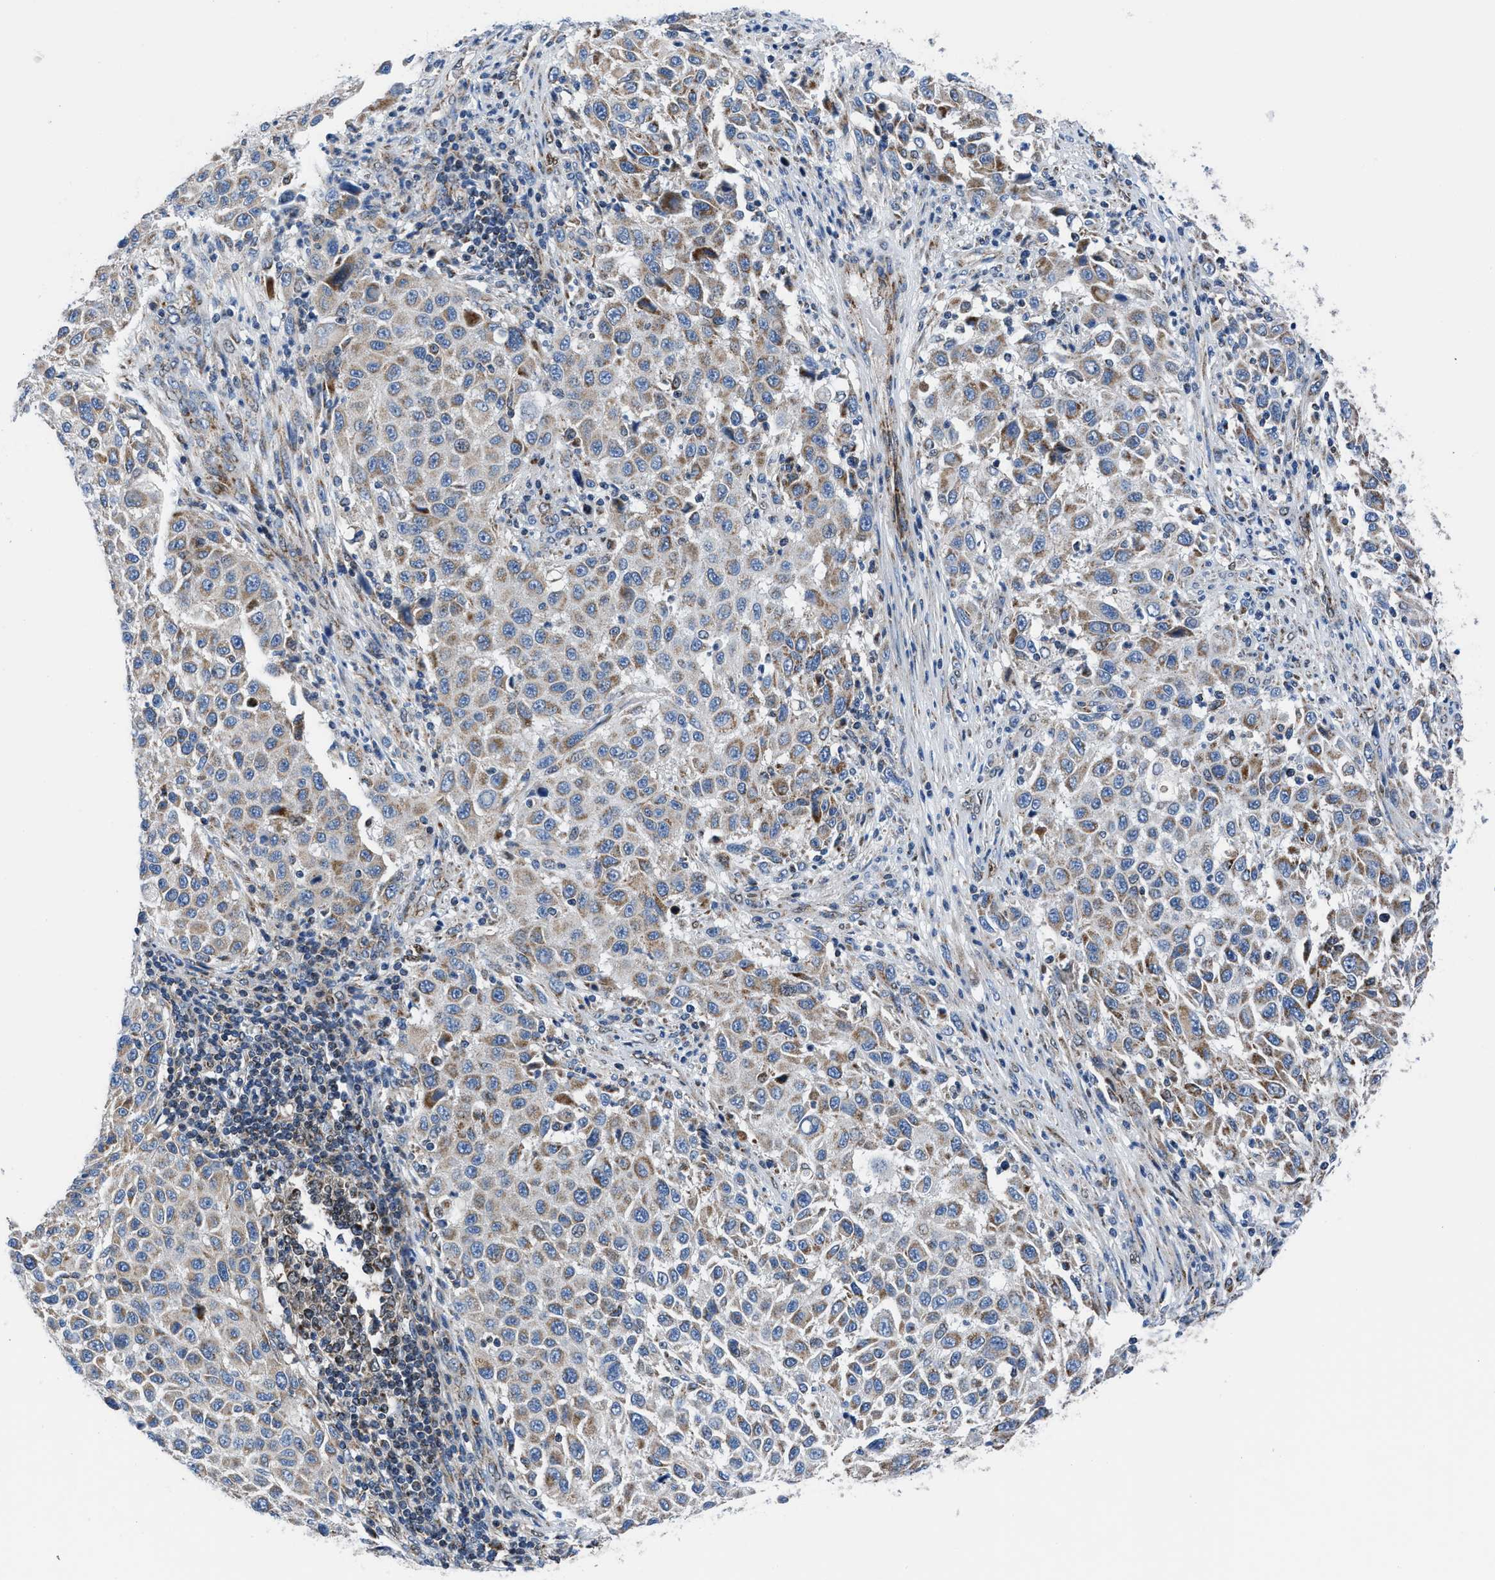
{"staining": {"intensity": "moderate", "quantity": "<25%", "location": "cytoplasmic/membranous"}, "tissue": "melanoma", "cell_type": "Tumor cells", "image_type": "cancer", "snomed": [{"axis": "morphology", "description": "Malignant melanoma, Metastatic site"}, {"axis": "topography", "description": "Lymph node"}], "caption": "DAB (3,3'-diaminobenzidine) immunohistochemical staining of malignant melanoma (metastatic site) displays moderate cytoplasmic/membranous protein positivity in approximately <25% of tumor cells.", "gene": "LMO2", "patient": {"sex": "male", "age": 61}}